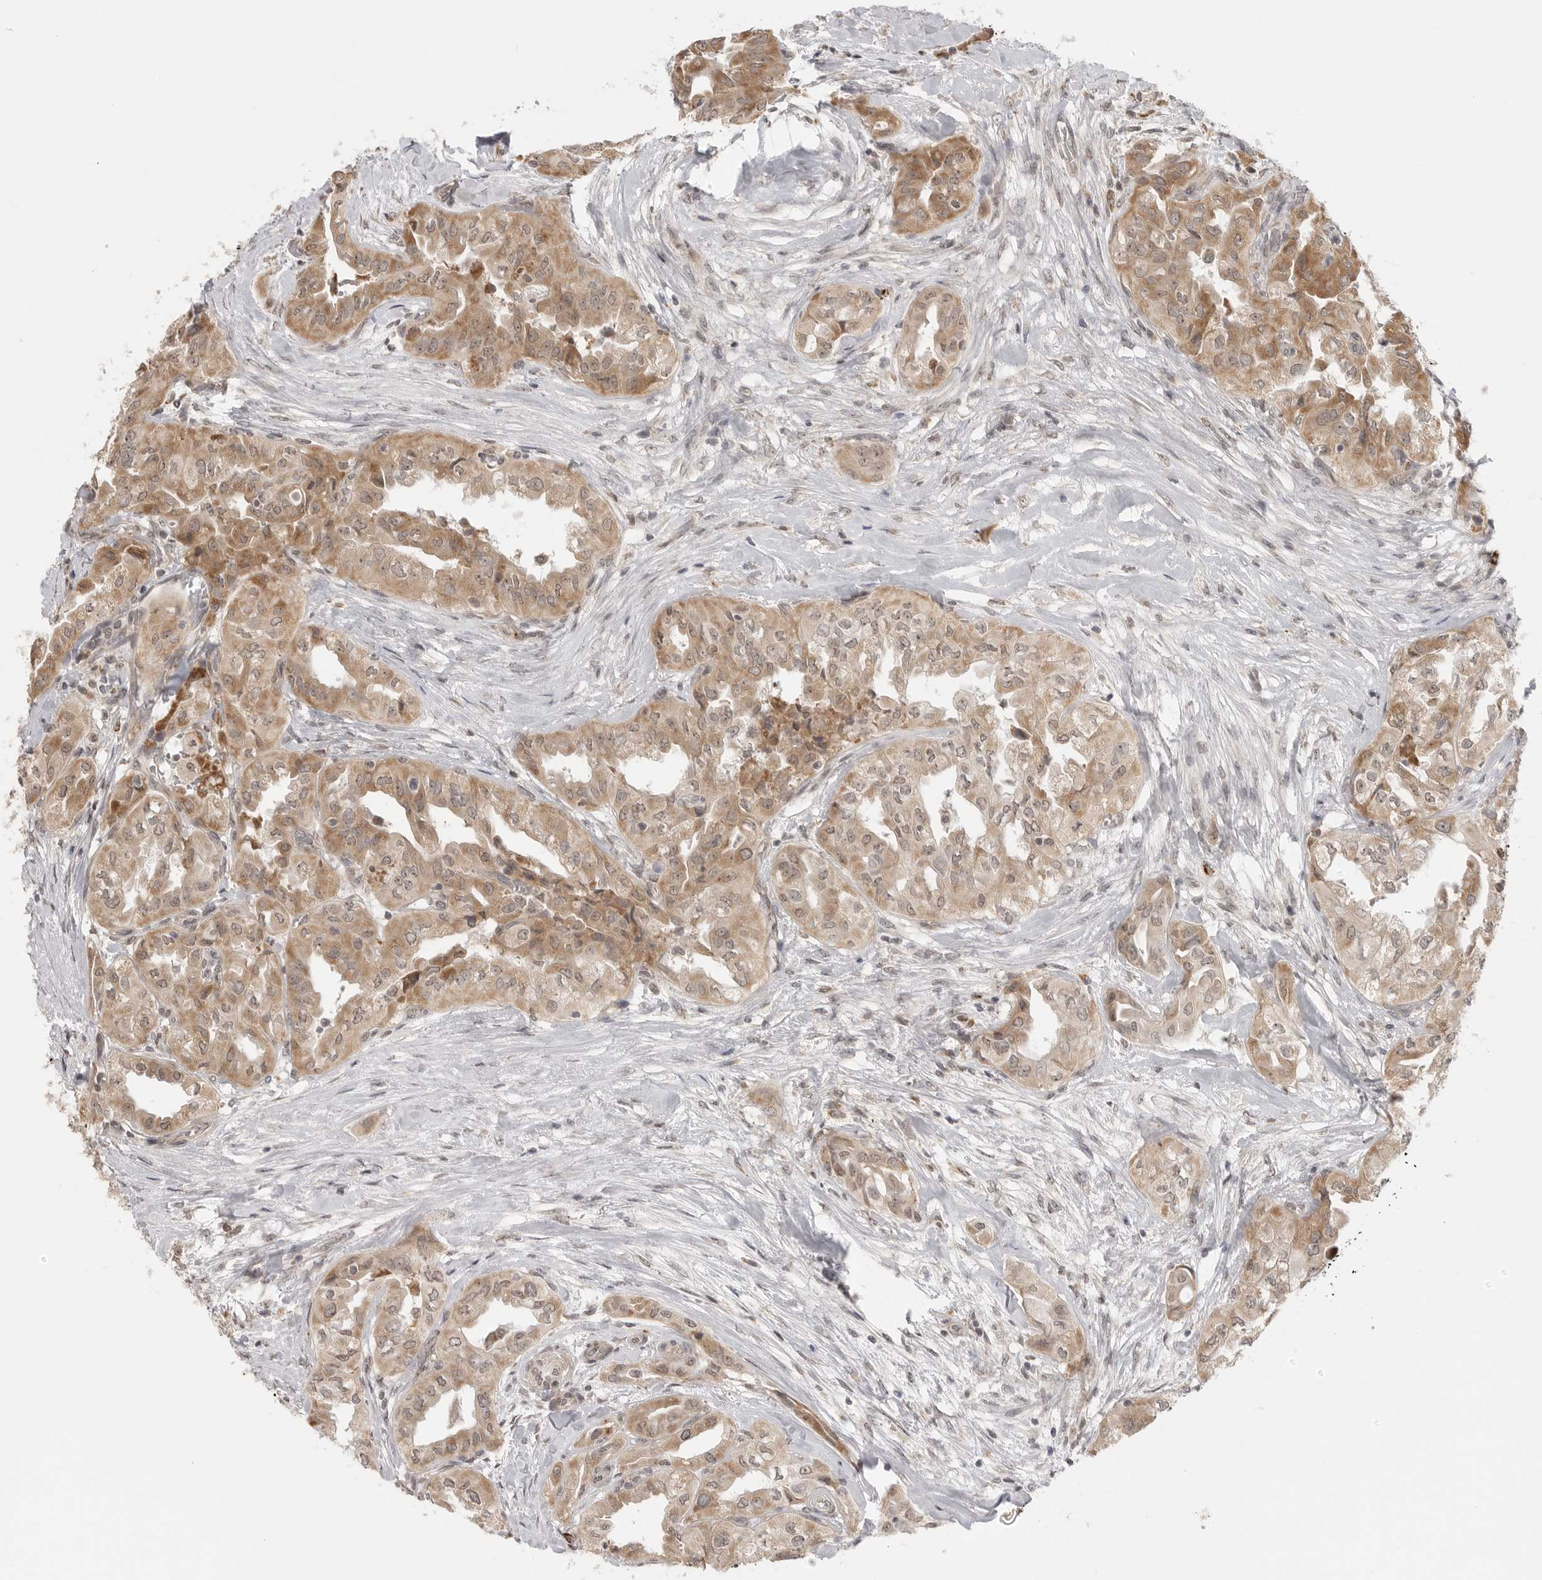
{"staining": {"intensity": "moderate", "quantity": ">75%", "location": "cytoplasmic/membranous"}, "tissue": "thyroid cancer", "cell_type": "Tumor cells", "image_type": "cancer", "snomed": [{"axis": "morphology", "description": "Papillary adenocarcinoma, NOS"}, {"axis": "topography", "description": "Thyroid gland"}], "caption": "A medium amount of moderate cytoplasmic/membranous staining is present in approximately >75% of tumor cells in thyroid papillary adenocarcinoma tissue. (Stains: DAB in brown, nuclei in blue, Microscopy: brightfield microscopy at high magnification).", "gene": "KALRN", "patient": {"sex": "female", "age": 59}}